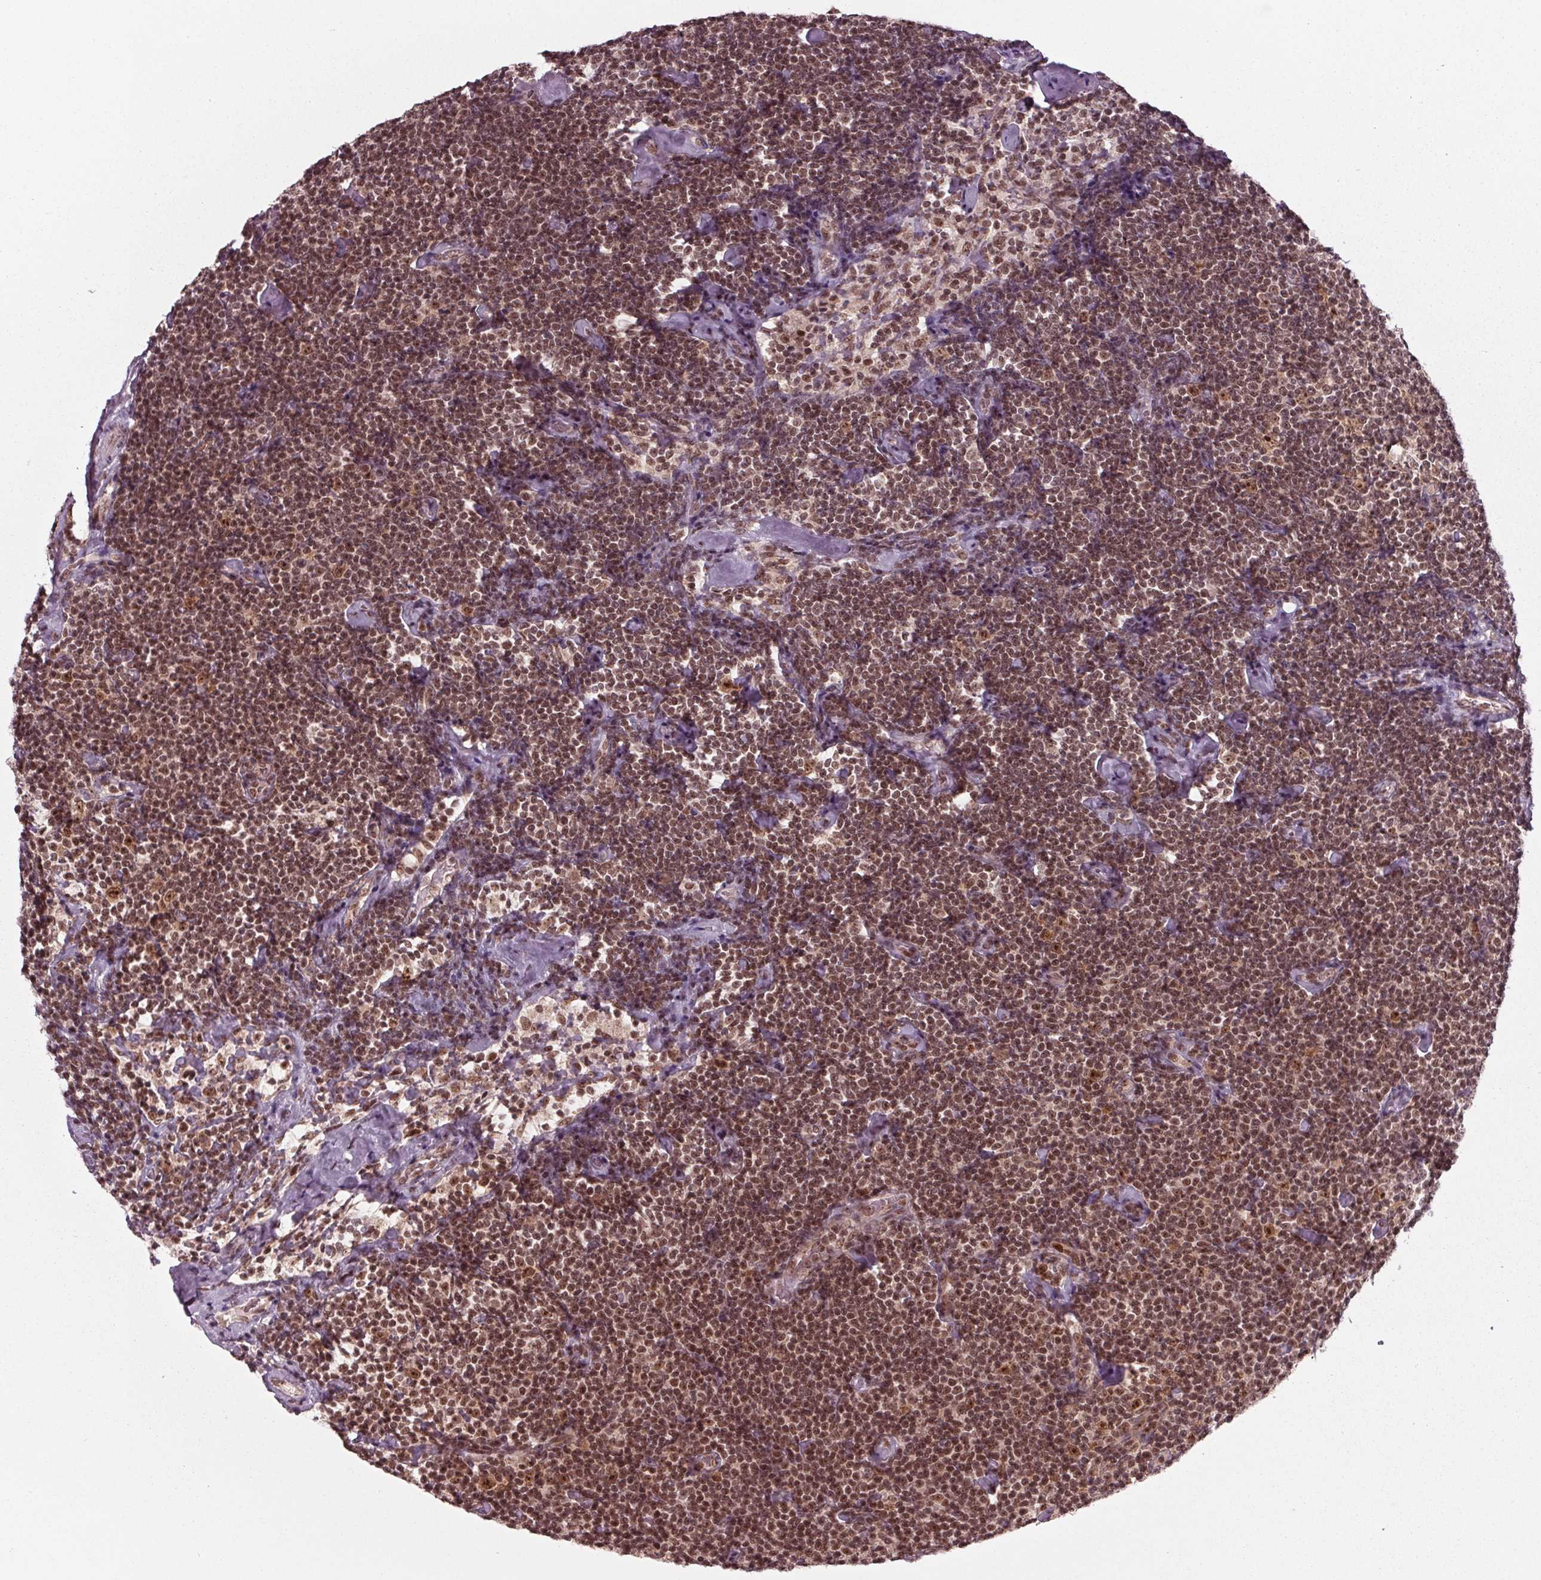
{"staining": {"intensity": "moderate", "quantity": ">75%", "location": "nuclear"}, "tissue": "lymphoma", "cell_type": "Tumor cells", "image_type": "cancer", "snomed": [{"axis": "morphology", "description": "Malignant lymphoma, non-Hodgkin's type, Low grade"}, {"axis": "topography", "description": "Lymph node"}], "caption": "Immunohistochemistry (DAB) staining of human lymphoma shows moderate nuclear protein expression in about >75% of tumor cells.", "gene": "DDX41", "patient": {"sex": "male", "age": 81}}